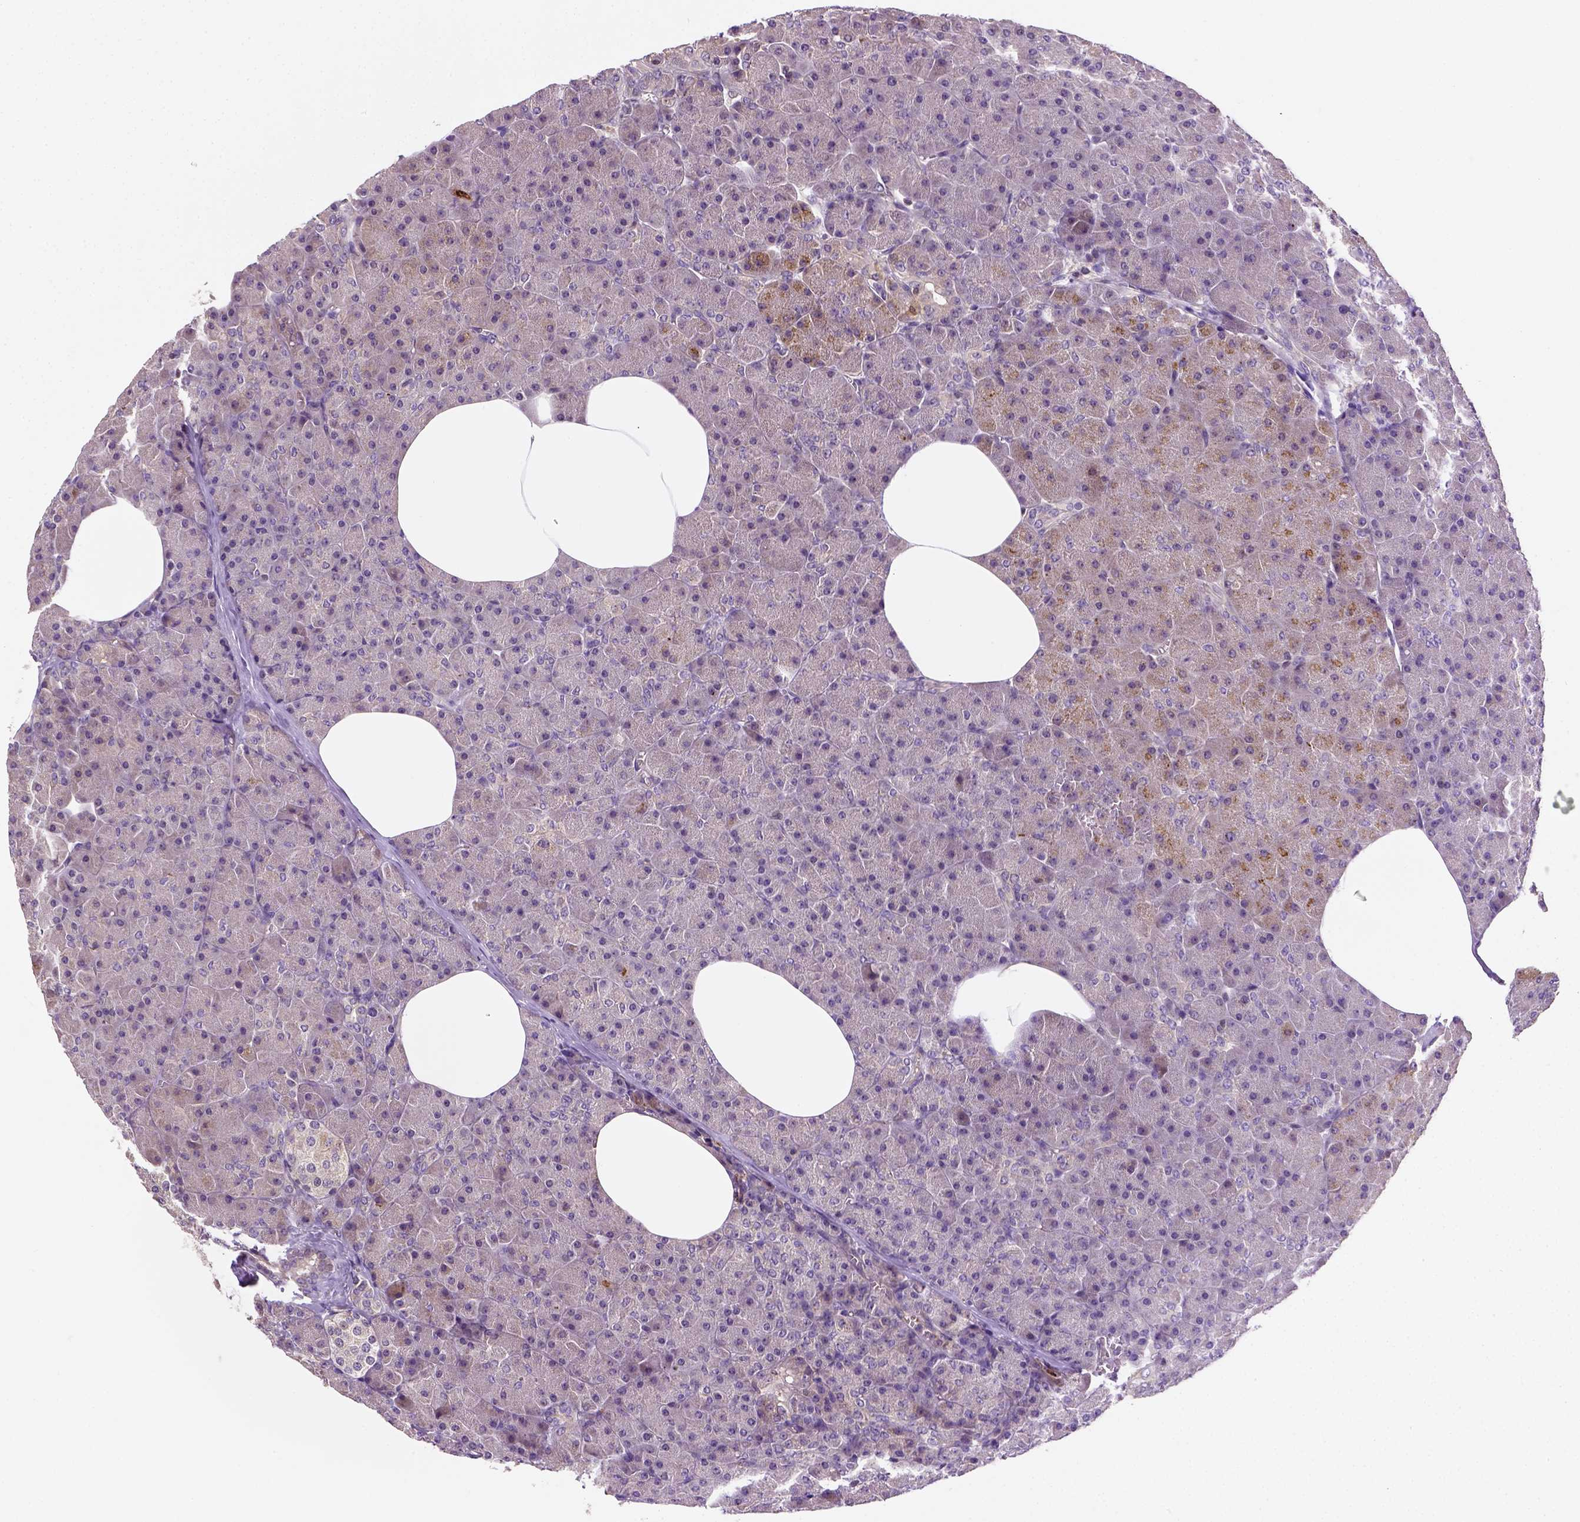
{"staining": {"intensity": "moderate", "quantity": "<25%", "location": "cytoplasmic/membranous"}, "tissue": "pancreas", "cell_type": "Exocrine glandular cells", "image_type": "normal", "snomed": [{"axis": "morphology", "description": "Normal tissue, NOS"}, {"axis": "topography", "description": "Pancreas"}], "caption": "There is low levels of moderate cytoplasmic/membranous staining in exocrine glandular cells of benign pancreas, as demonstrated by immunohistochemical staining (brown color).", "gene": "MATK", "patient": {"sex": "female", "age": 45}}